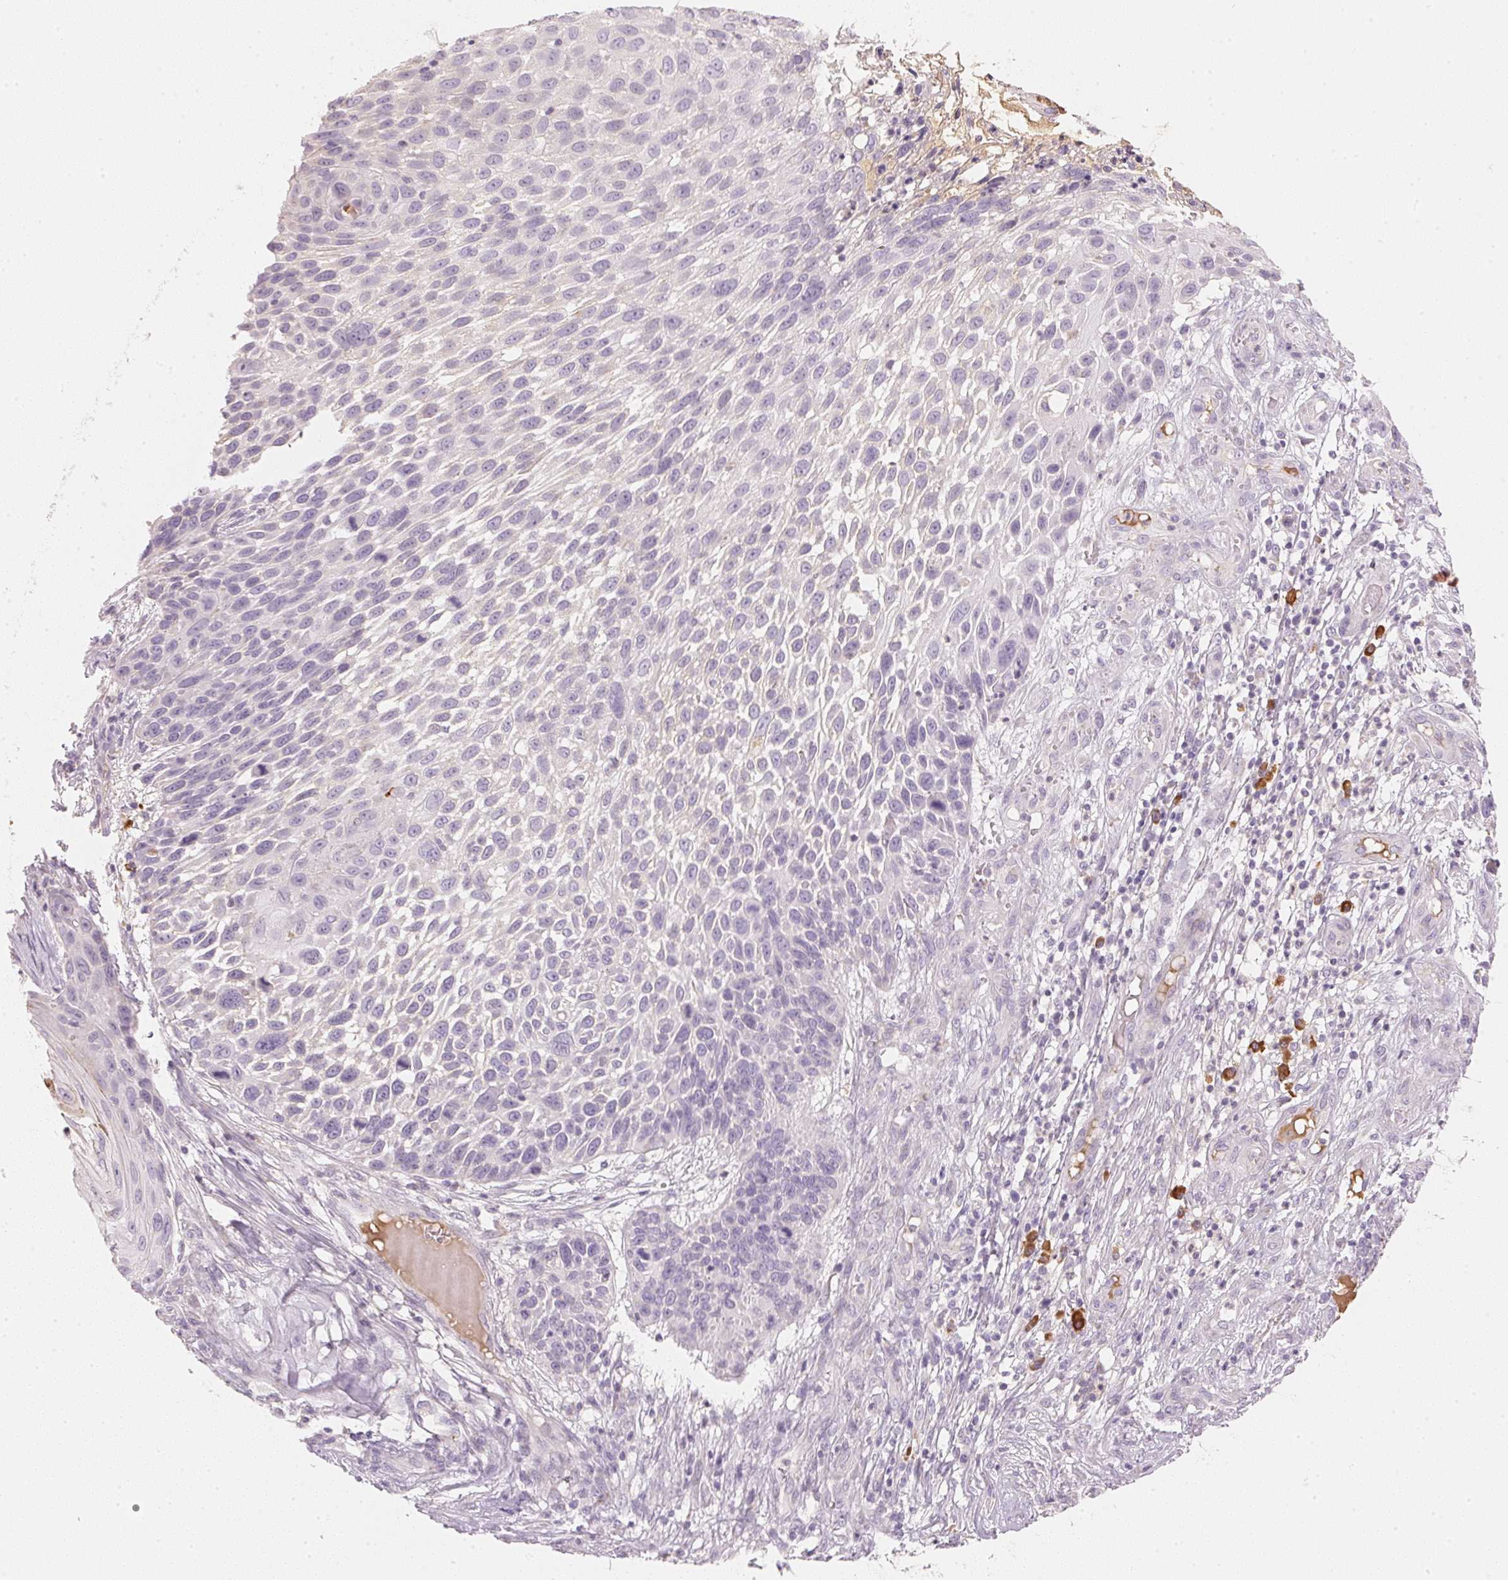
{"staining": {"intensity": "negative", "quantity": "none", "location": "none"}, "tissue": "skin cancer", "cell_type": "Tumor cells", "image_type": "cancer", "snomed": [{"axis": "morphology", "description": "Squamous cell carcinoma, NOS"}, {"axis": "topography", "description": "Skin"}], "caption": "Micrograph shows no protein staining in tumor cells of squamous cell carcinoma (skin) tissue.", "gene": "RMDN2", "patient": {"sex": "male", "age": 92}}